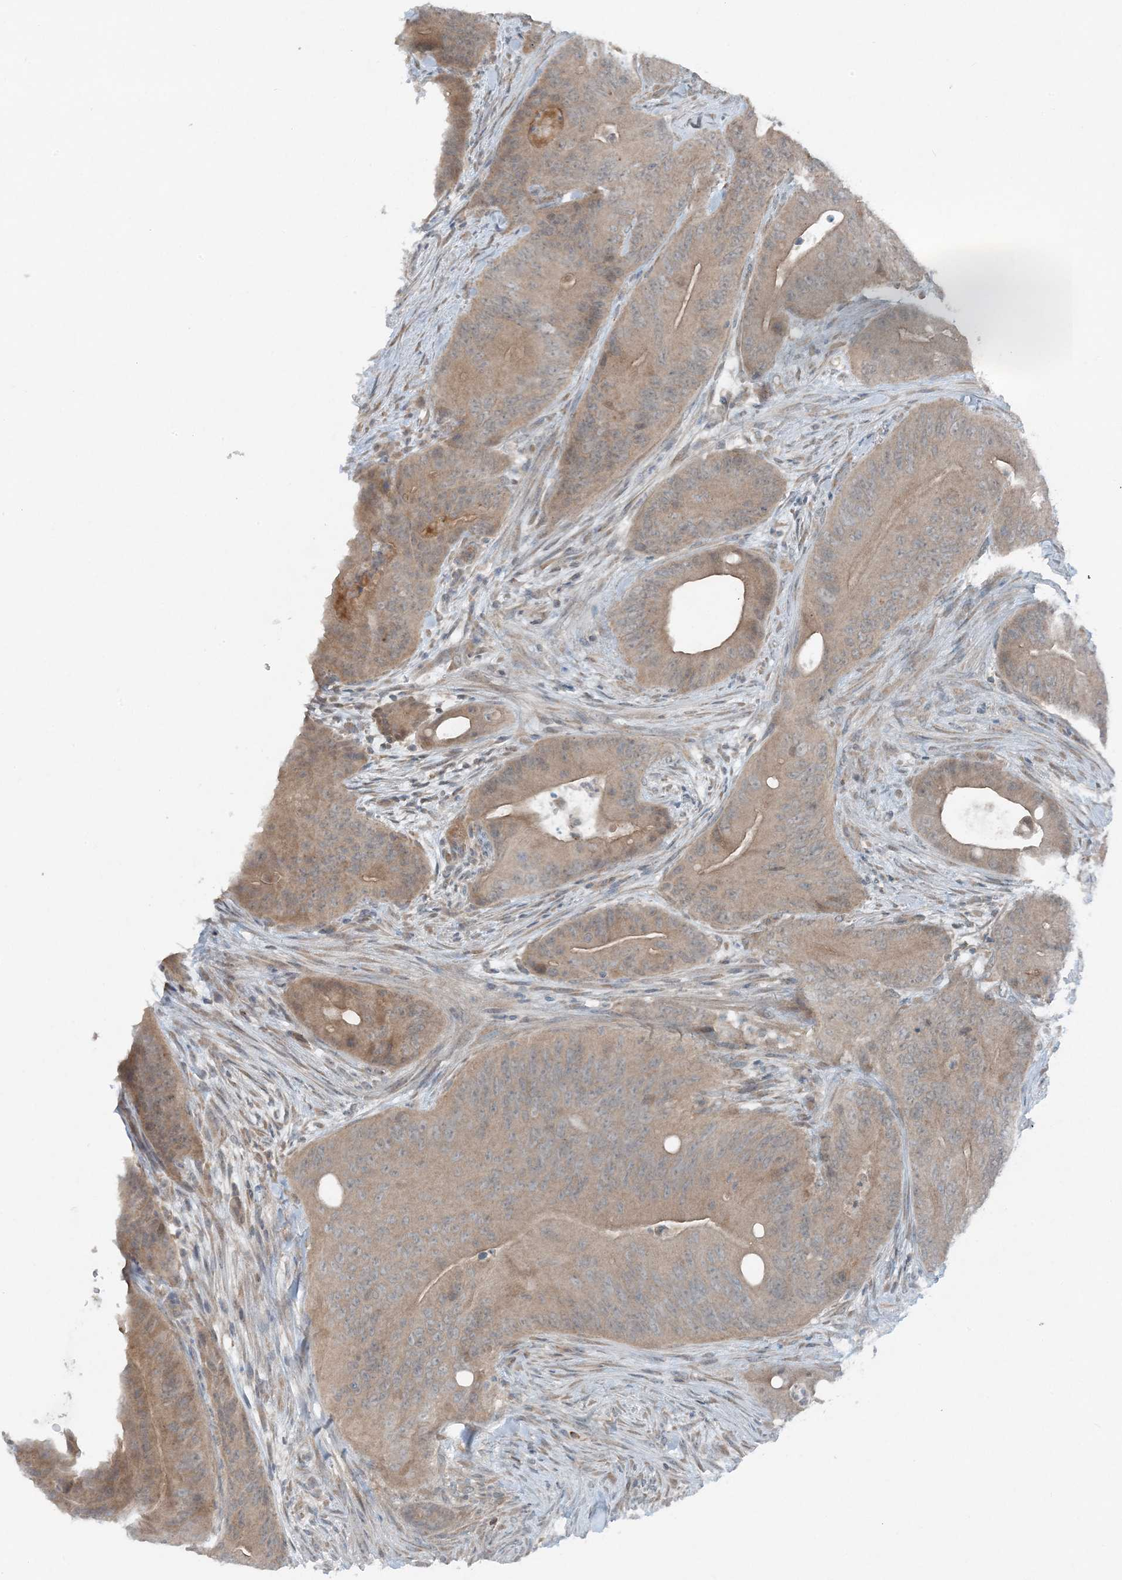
{"staining": {"intensity": "weak", "quantity": ">75%", "location": "cytoplasmic/membranous"}, "tissue": "colorectal cancer", "cell_type": "Tumor cells", "image_type": "cancer", "snomed": [{"axis": "morphology", "description": "Normal tissue, NOS"}, {"axis": "topography", "description": "Colon"}], "caption": "Immunohistochemical staining of colorectal cancer shows low levels of weak cytoplasmic/membranous expression in about >75% of tumor cells.", "gene": "MITD1", "patient": {"sex": "female", "age": 82}}